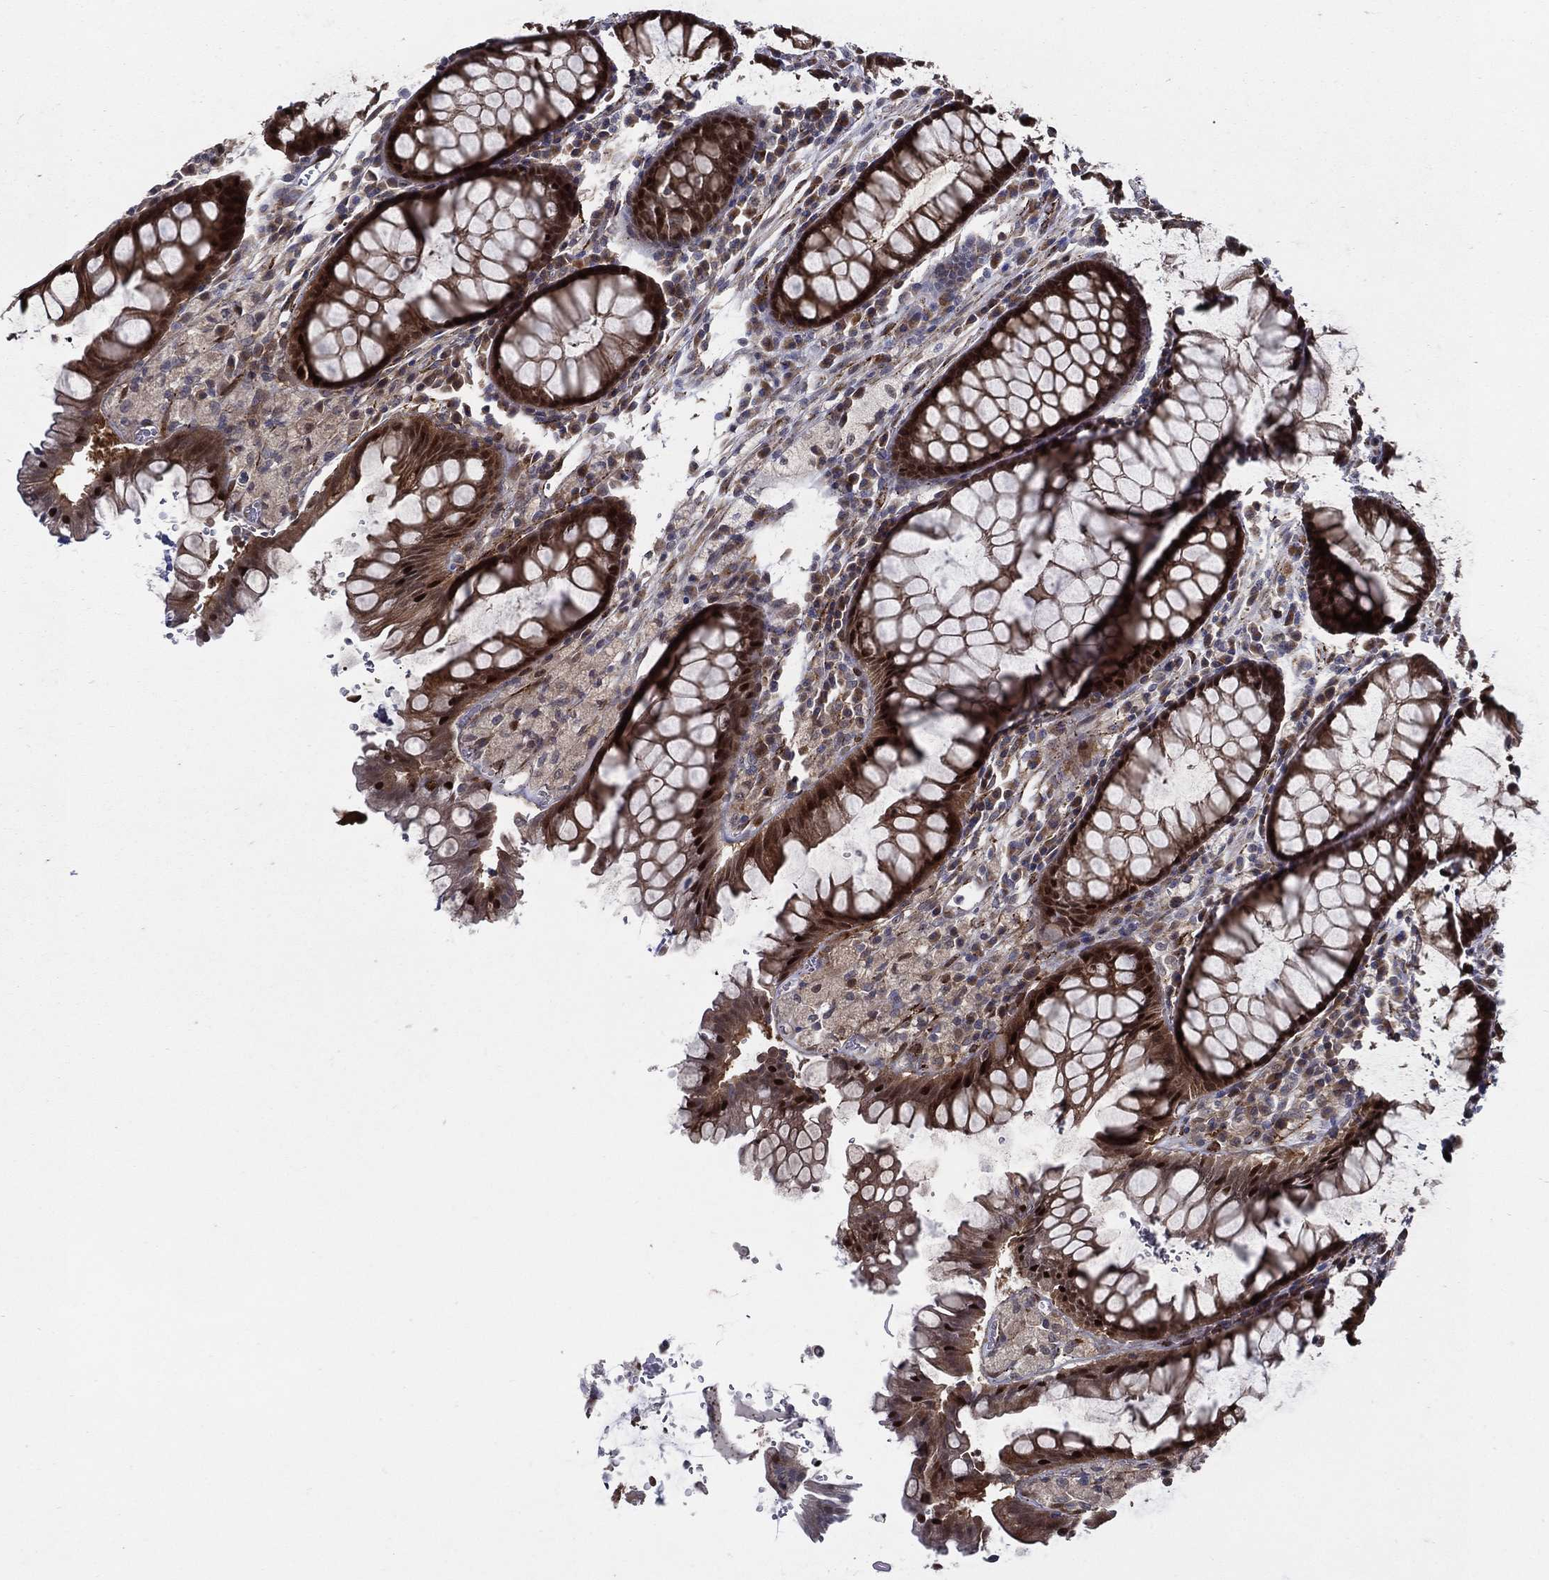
{"staining": {"intensity": "moderate", "quantity": ">75%", "location": "cytoplasmic/membranous,nuclear"}, "tissue": "rectum", "cell_type": "Glandular cells", "image_type": "normal", "snomed": [{"axis": "morphology", "description": "Normal tissue, NOS"}, {"axis": "topography", "description": "Rectum"}], "caption": "Rectum stained with IHC exhibits moderate cytoplasmic/membranous,nuclear positivity in approximately >75% of glandular cells. (DAB (3,3'-diaminobenzidine) IHC, brown staining for protein, blue staining for nuclei).", "gene": "ARHGAP11A", "patient": {"sex": "female", "age": 68}}